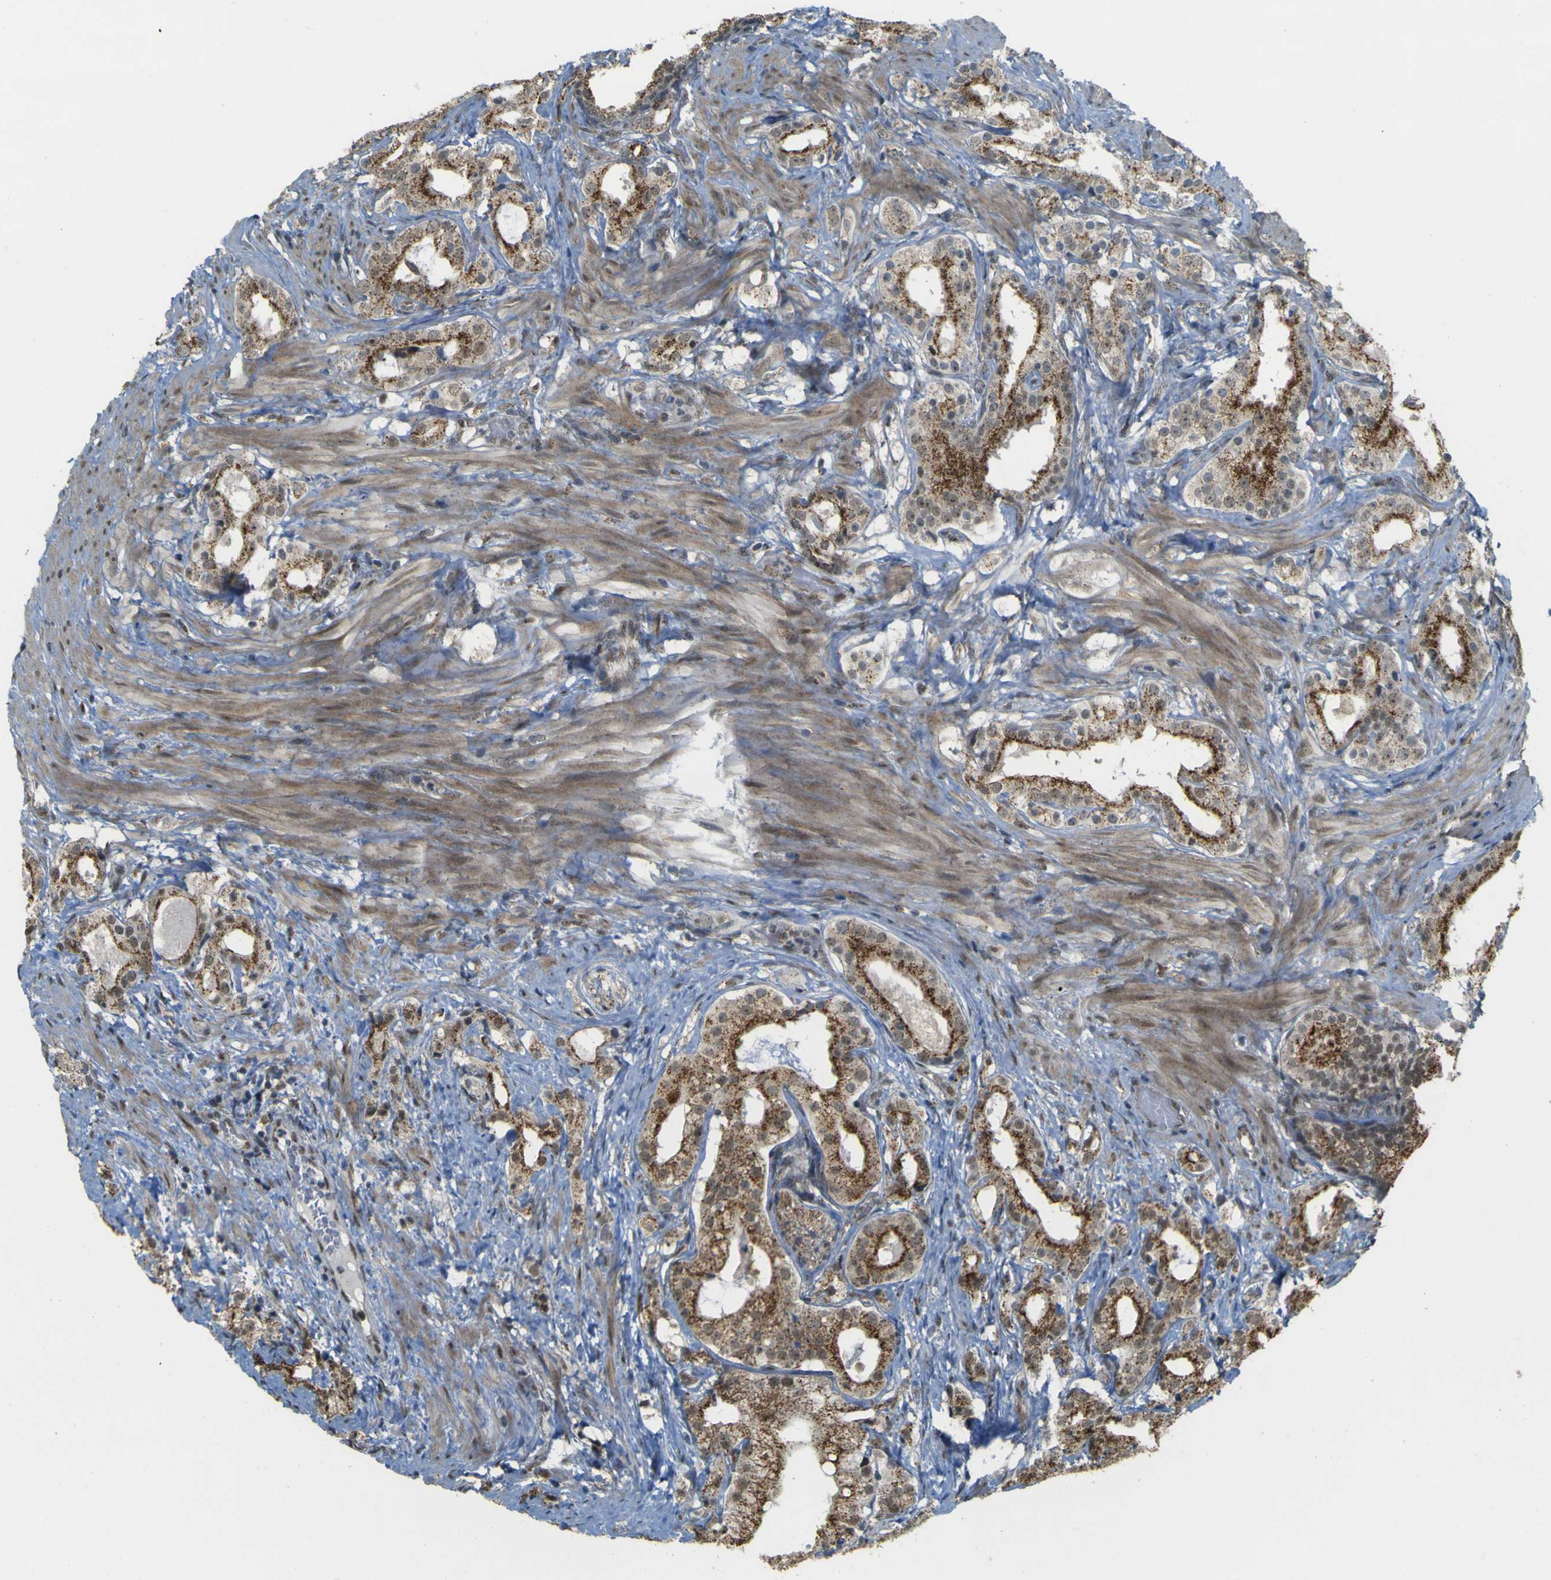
{"staining": {"intensity": "strong", "quantity": ">75%", "location": "cytoplasmic/membranous"}, "tissue": "prostate cancer", "cell_type": "Tumor cells", "image_type": "cancer", "snomed": [{"axis": "morphology", "description": "Adenocarcinoma, Low grade"}, {"axis": "topography", "description": "Prostate"}], "caption": "Immunohistochemistry micrograph of neoplastic tissue: human prostate cancer stained using immunohistochemistry (IHC) exhibits high levels of strong protein expression localized specifically in the cytoplasmic/membranous of tumor cells, appearing as a cytoplasmic/membranous brown color.", "gene": "ACBD5", "patient": {"sex": "male", "age": 59}}